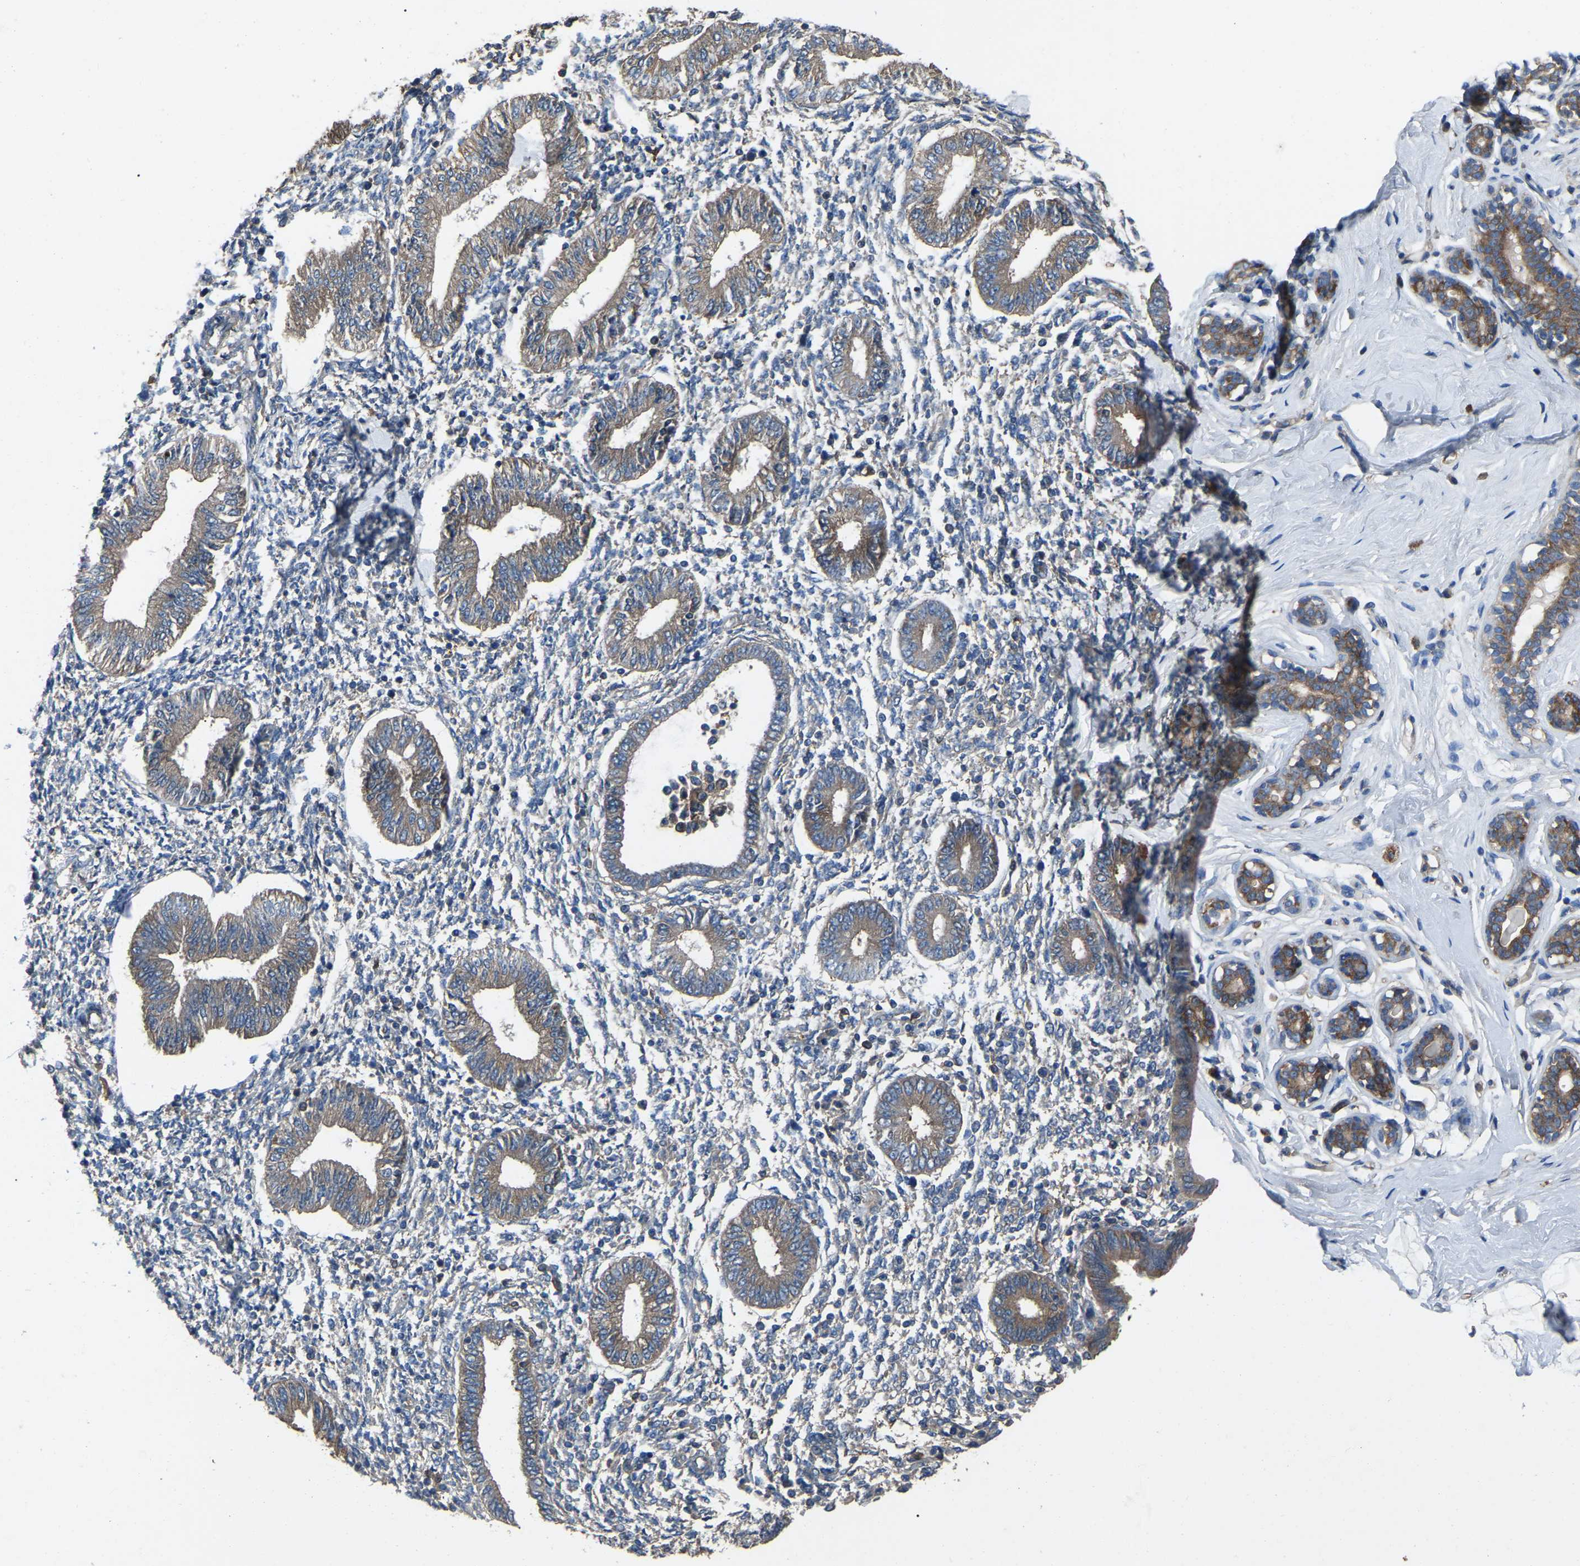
{"staining": {"intensity": "negative", "quantity": "none", "location": "none"}, "tissue": "endometrium", "cell_type": "Cells in endometrial stroma", "image_type": "normal", "snomed": [{"axis": "morphology", "description": "Normal tissue, NOS"}, {"axis": "topography", "description": "Endometrium"}], "caption": "This is an IHC photomicrograph of benign human endometrium. There is no positivity in cells in endometrial stroma.", "gene": "AIMP1", "patient": {"sex": "female", "age": 50}}